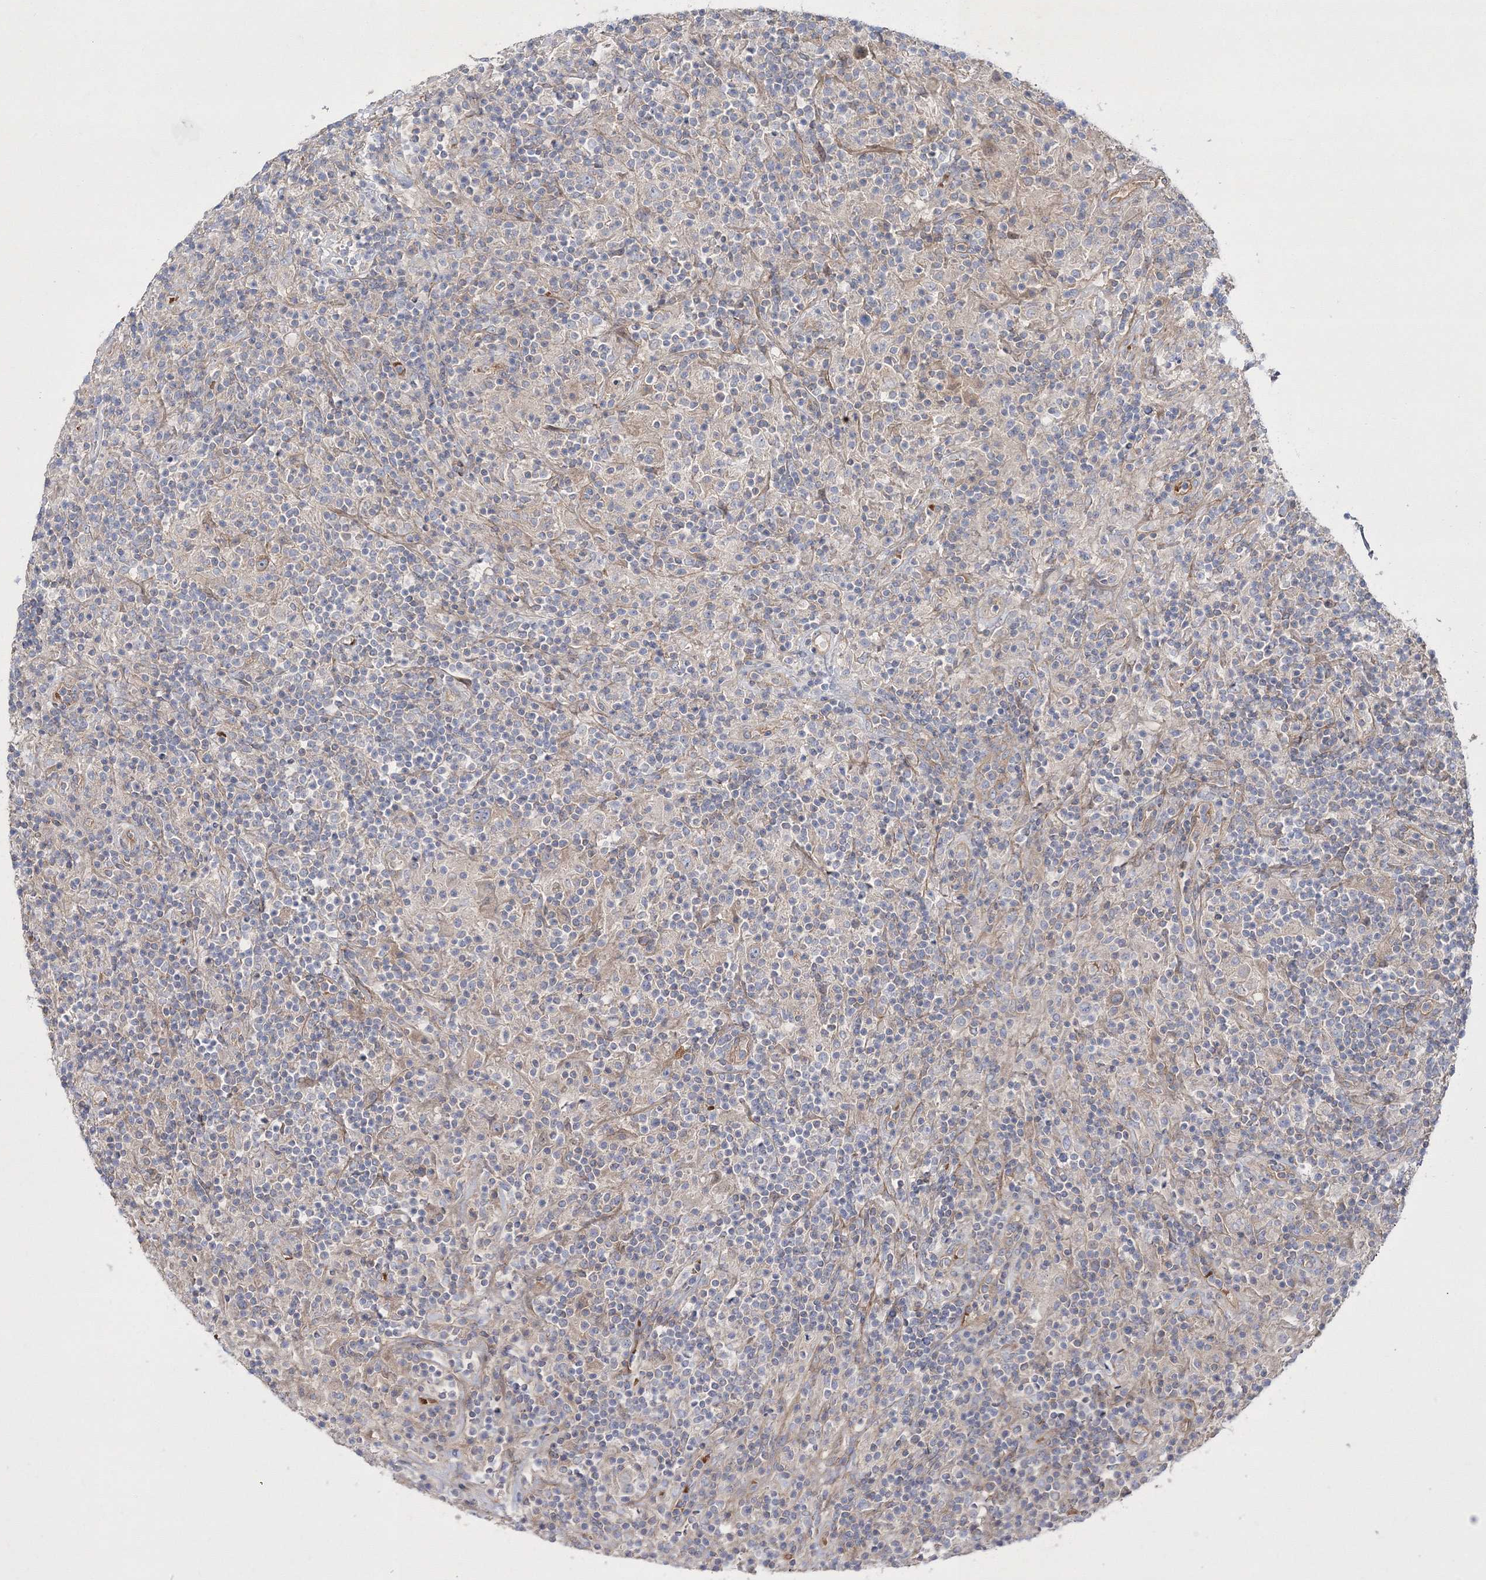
{"staining": {"intensity": "negative", "quantity": "none", "location": "none"}, "tissue": "lymphoma", "cell_type": "Tumor cells", "image_type": "cancer", "snomed": [{"axis": "morphology", "description": "Hodgkin's disease, NOS"}, {"axis": "topography", "description": "Lymph node"}], "caption": "A high-resolution histopathology image shows IHC staining of lymphoma, which reveals no significant staining in tumor cells.", "gene": "ZSWIM6", "patient": {"sex": "male", "age": 70}}